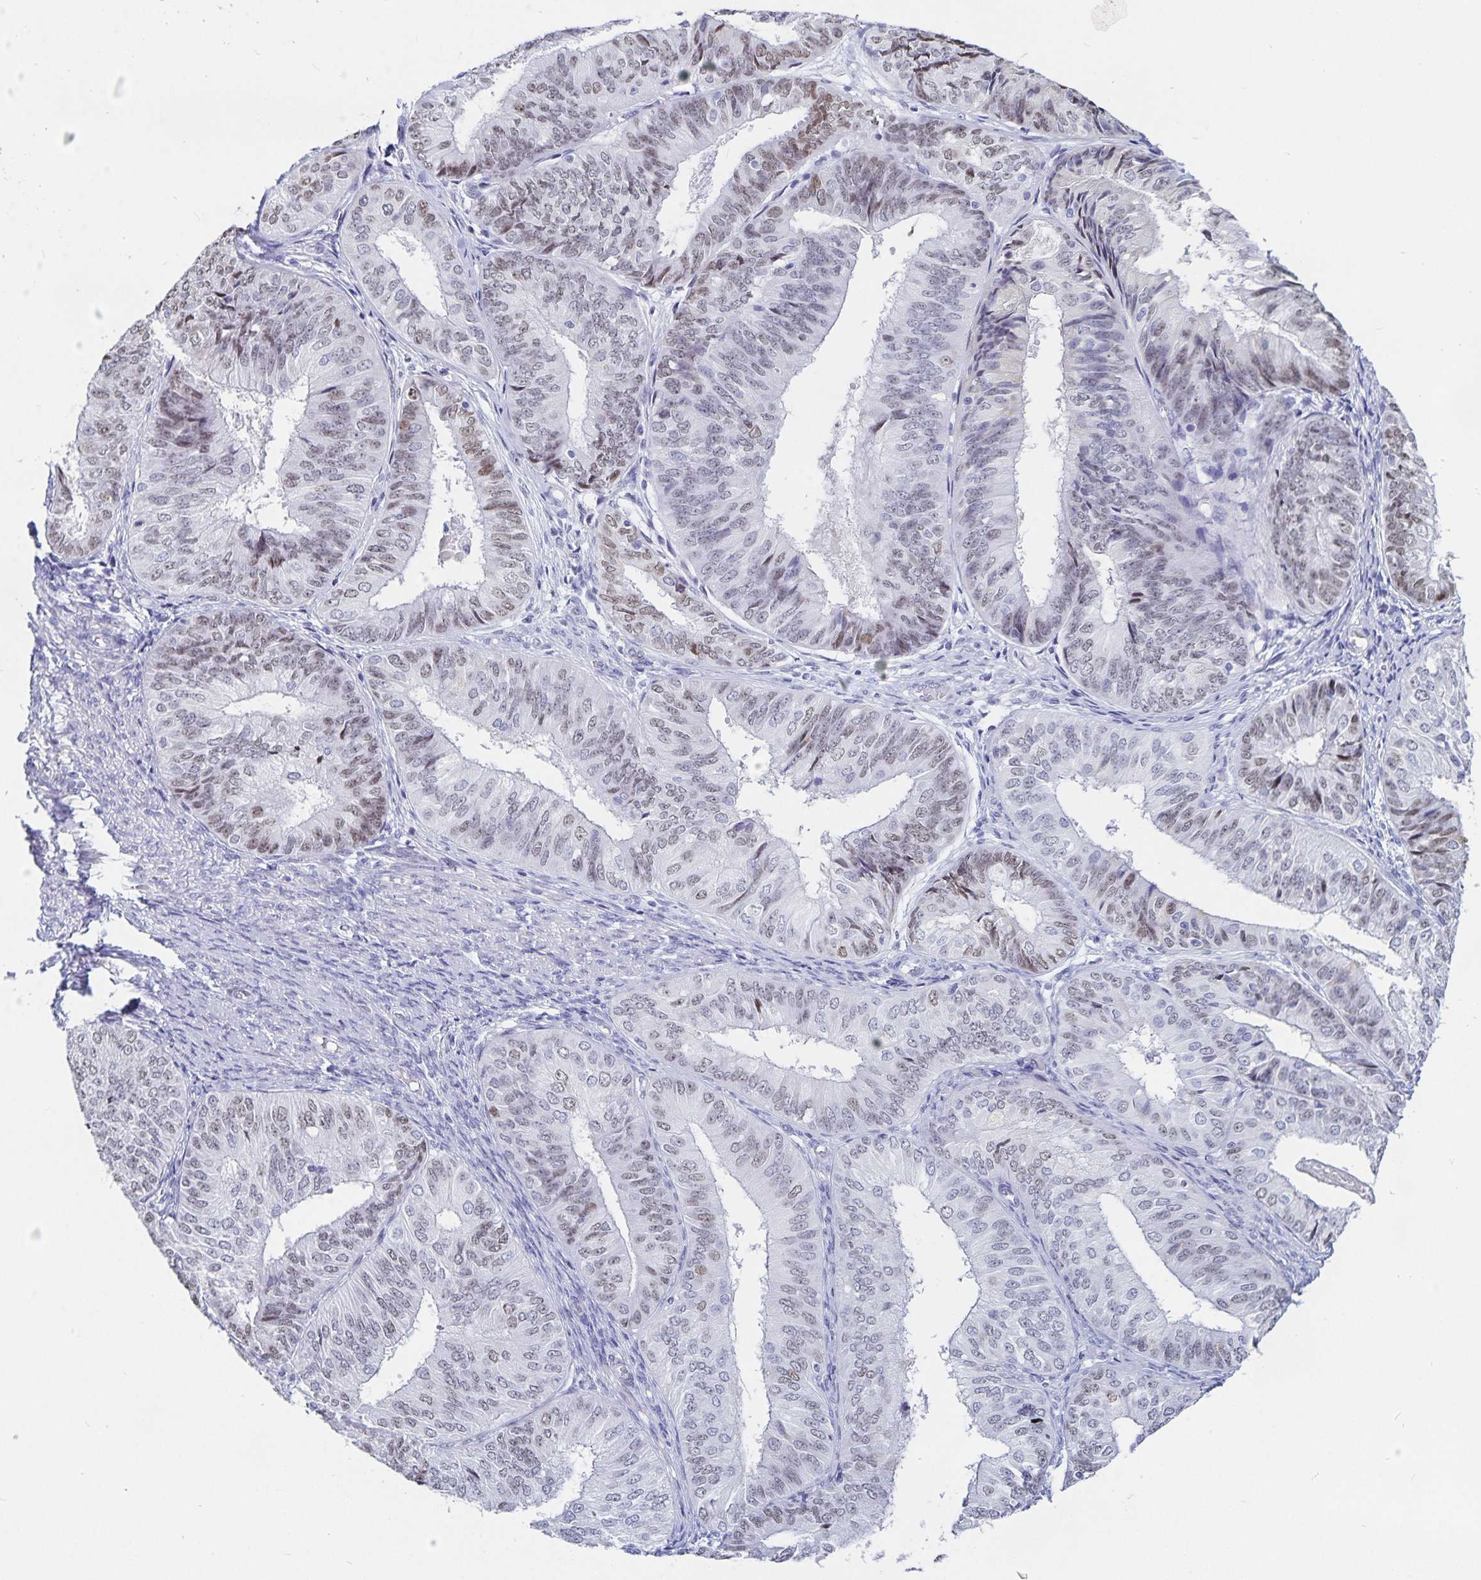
{"staining": {"intensity": "weak", "quantity": "25%-75%", "location": "nuclear"}, "tissue": "endometrial cancer", "cell_type": "Tumor cells", "image_type": "cancer", "snomed": [{"axis": "morphology", "description": "Adenocarcinoma, NOS"}, {"axis": "topography", "description": "Endometrium"}], "caption": "A micrograph showing weak nuclear expression in about 25%-75% of tumor cells in adenocarcinoma (endometrial), as visualized by brown immunohistochemical staining.", "gene": "HMGB3", "patient": {"sex": "female", "age": 58}}